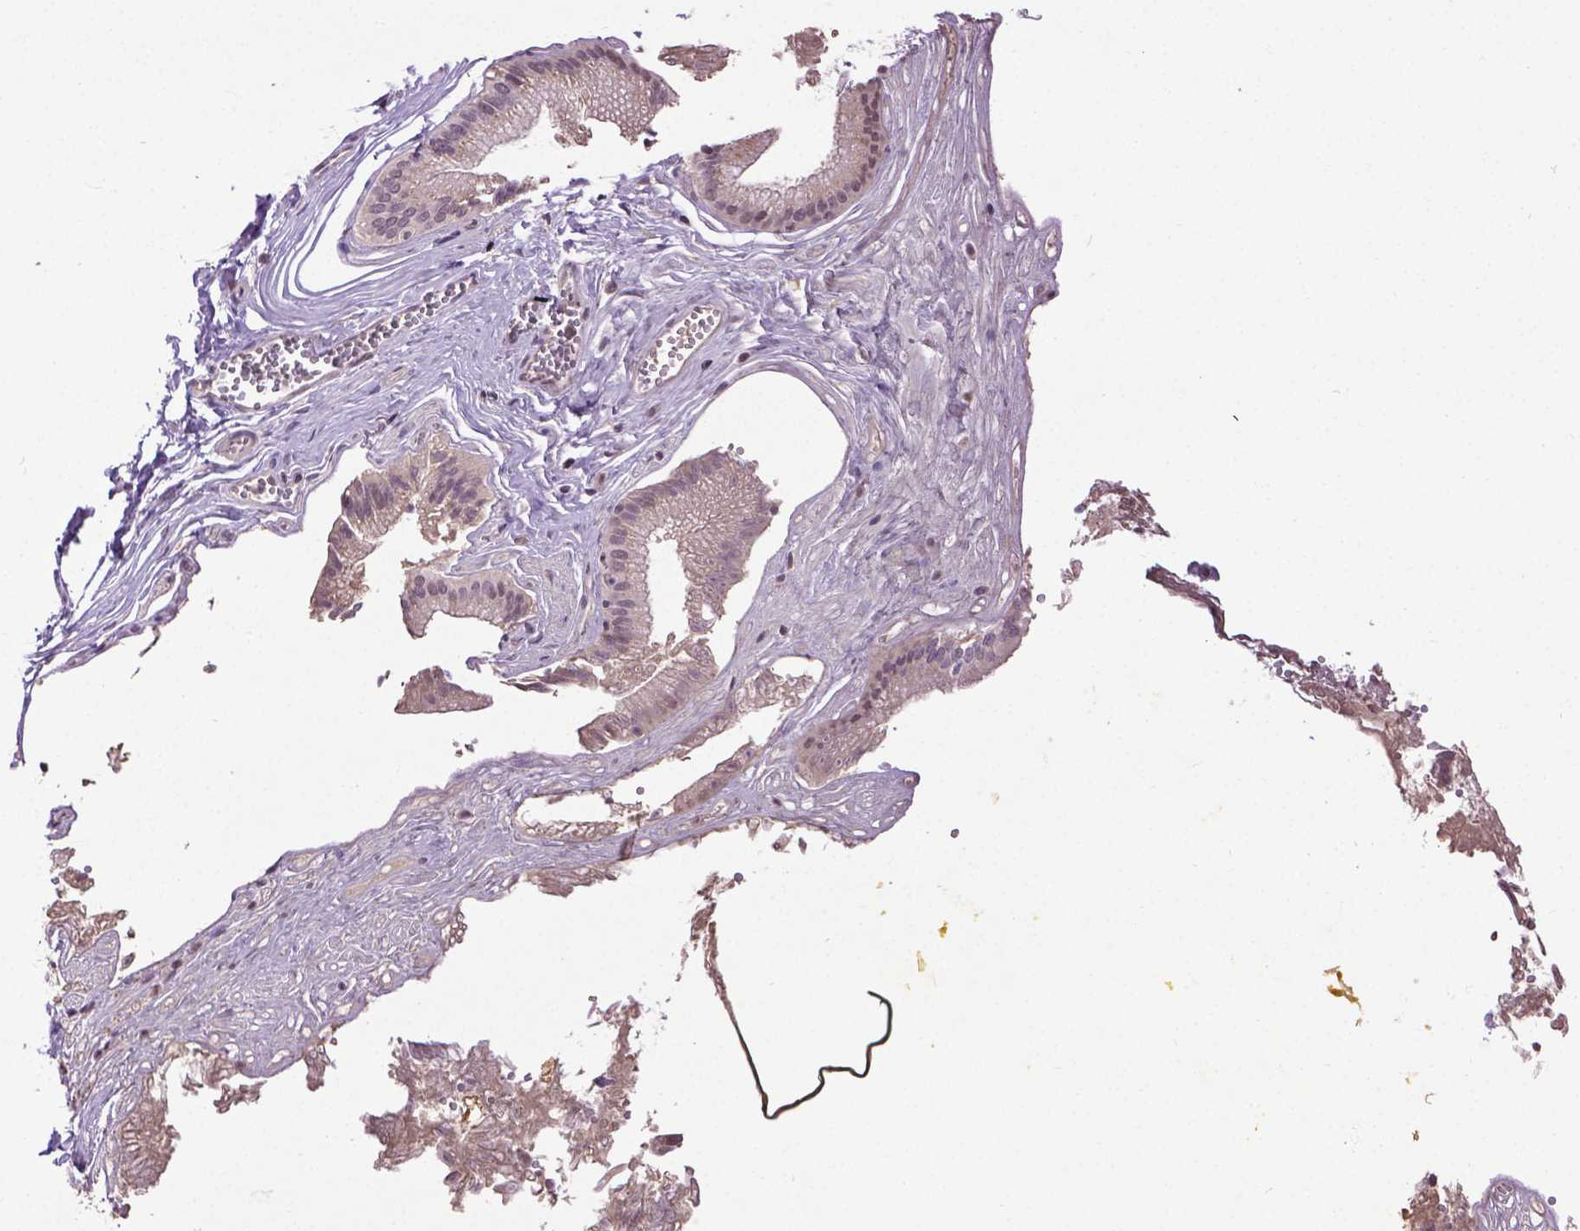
{"staining": {"intensity": "weak", "quantity": "25%-75%", "location": "cytoplasmic/membranous"}, "tissue": "gallbladder", "cell_type": "Glandular cells", "image_type": "normal", "snomed": [{"axis": "morphology", "description": "Normal tissue, NOS"}, {"axis": "topography", "description": "Gallbladder"}, {"axis": "topography", "description": "Peripheral nerve tissue"}], "caption": "High-magnification brightfield microscopy of benign gallbladder stained with DAB (3,3'-diaminobenzidine) (brown) and counterstained with hematoxylin (blue). glandular cells exhibit weak cytoplasmic/membranous expression is present in approximately25%-75% of cells.", "gene": "CPM", "patient": {"sex": "male", "age": 17}}